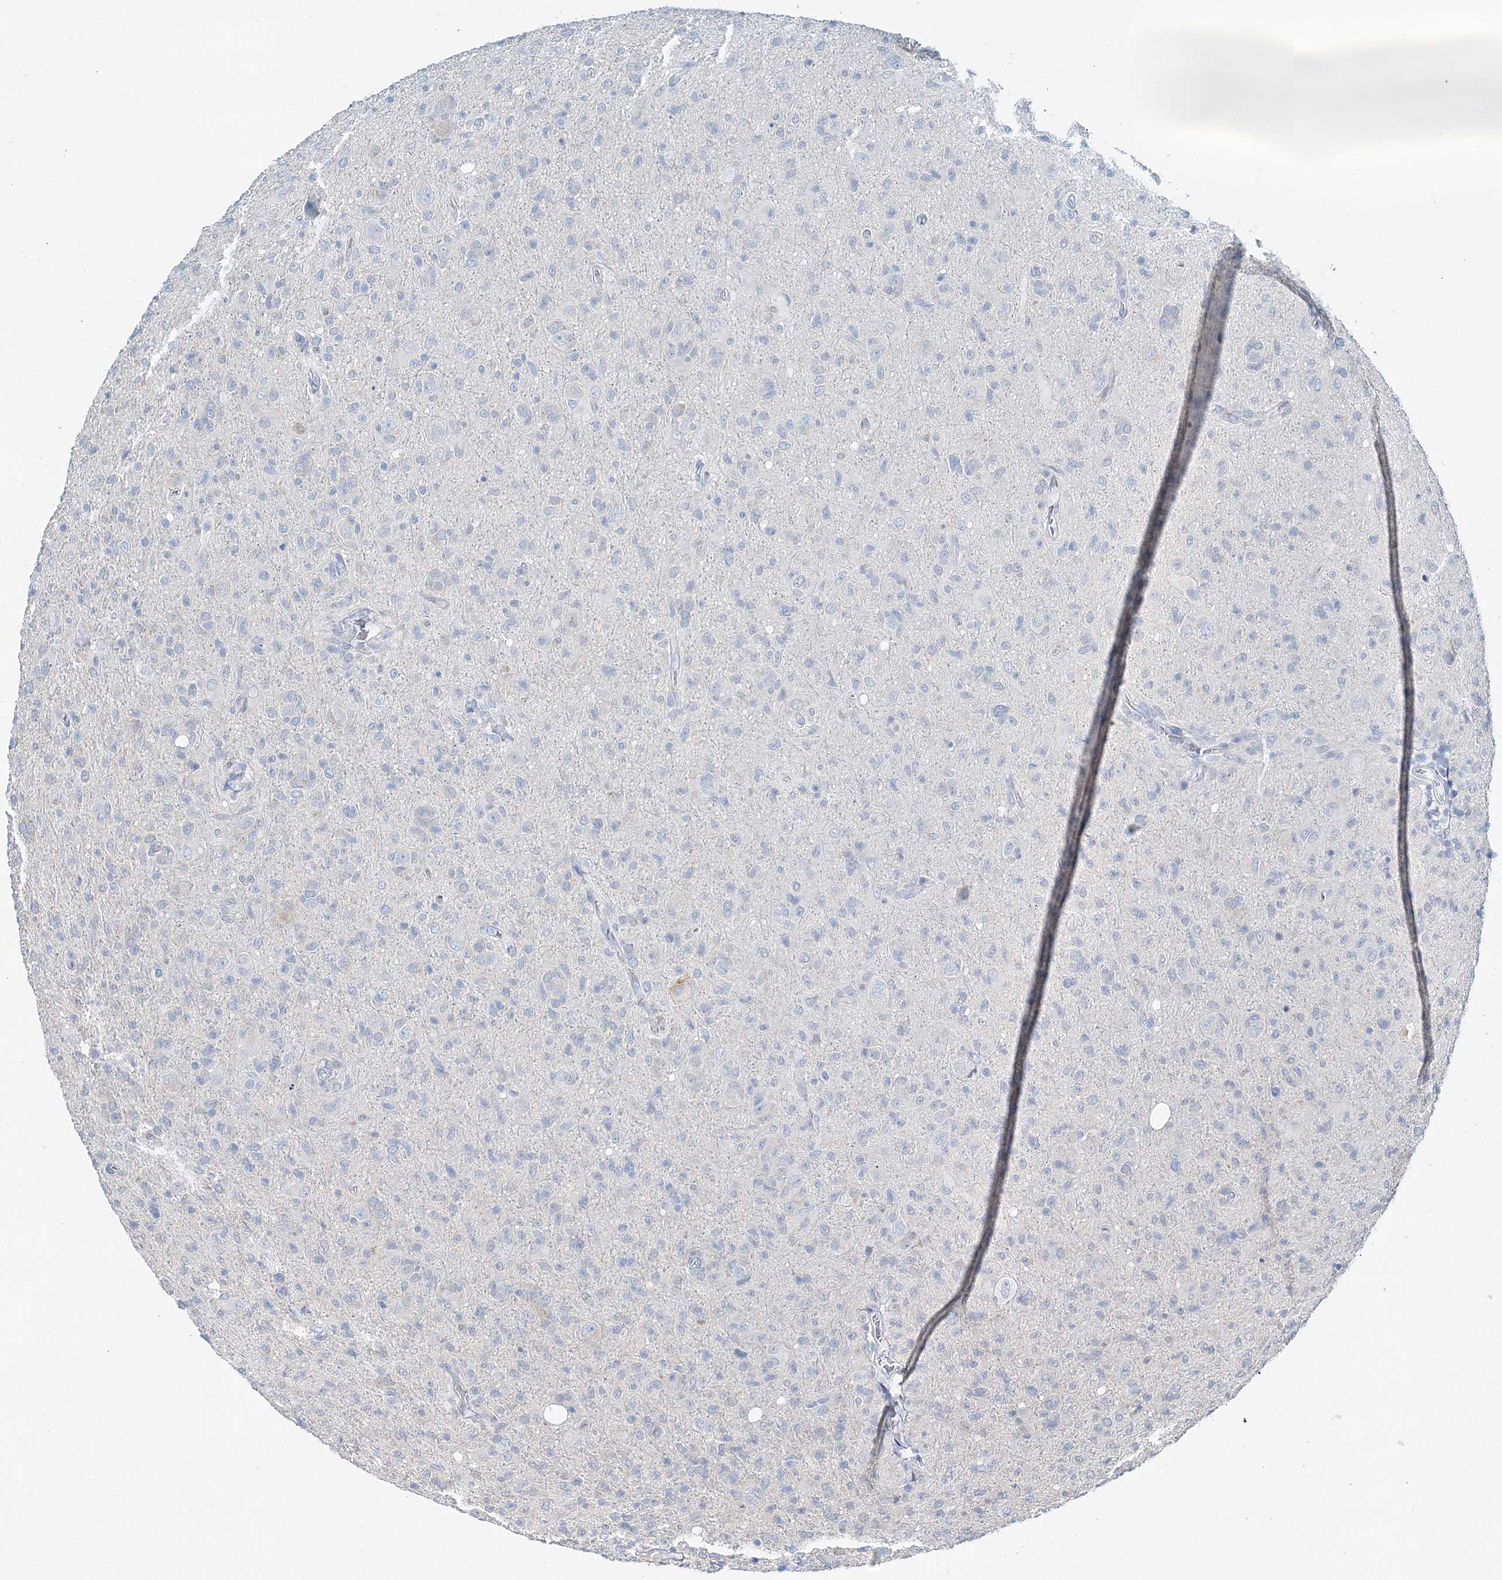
{"staining": {"intensity": "negative", "quantity": "none", "location": "none"}, "tissue": "glioma", "cell_type": "Tumor cells", "image_type": "cancer", "snomed": [{"axis": "morphology", "description": "Glioma, malignant, High grade"}, {"axis": "topography", "description": "Brain"}], "caption": "Tumor cells are negative for protein expression in human glioma.", "gene": "VILL", "patient": {"sex": "female", "age": 57}}